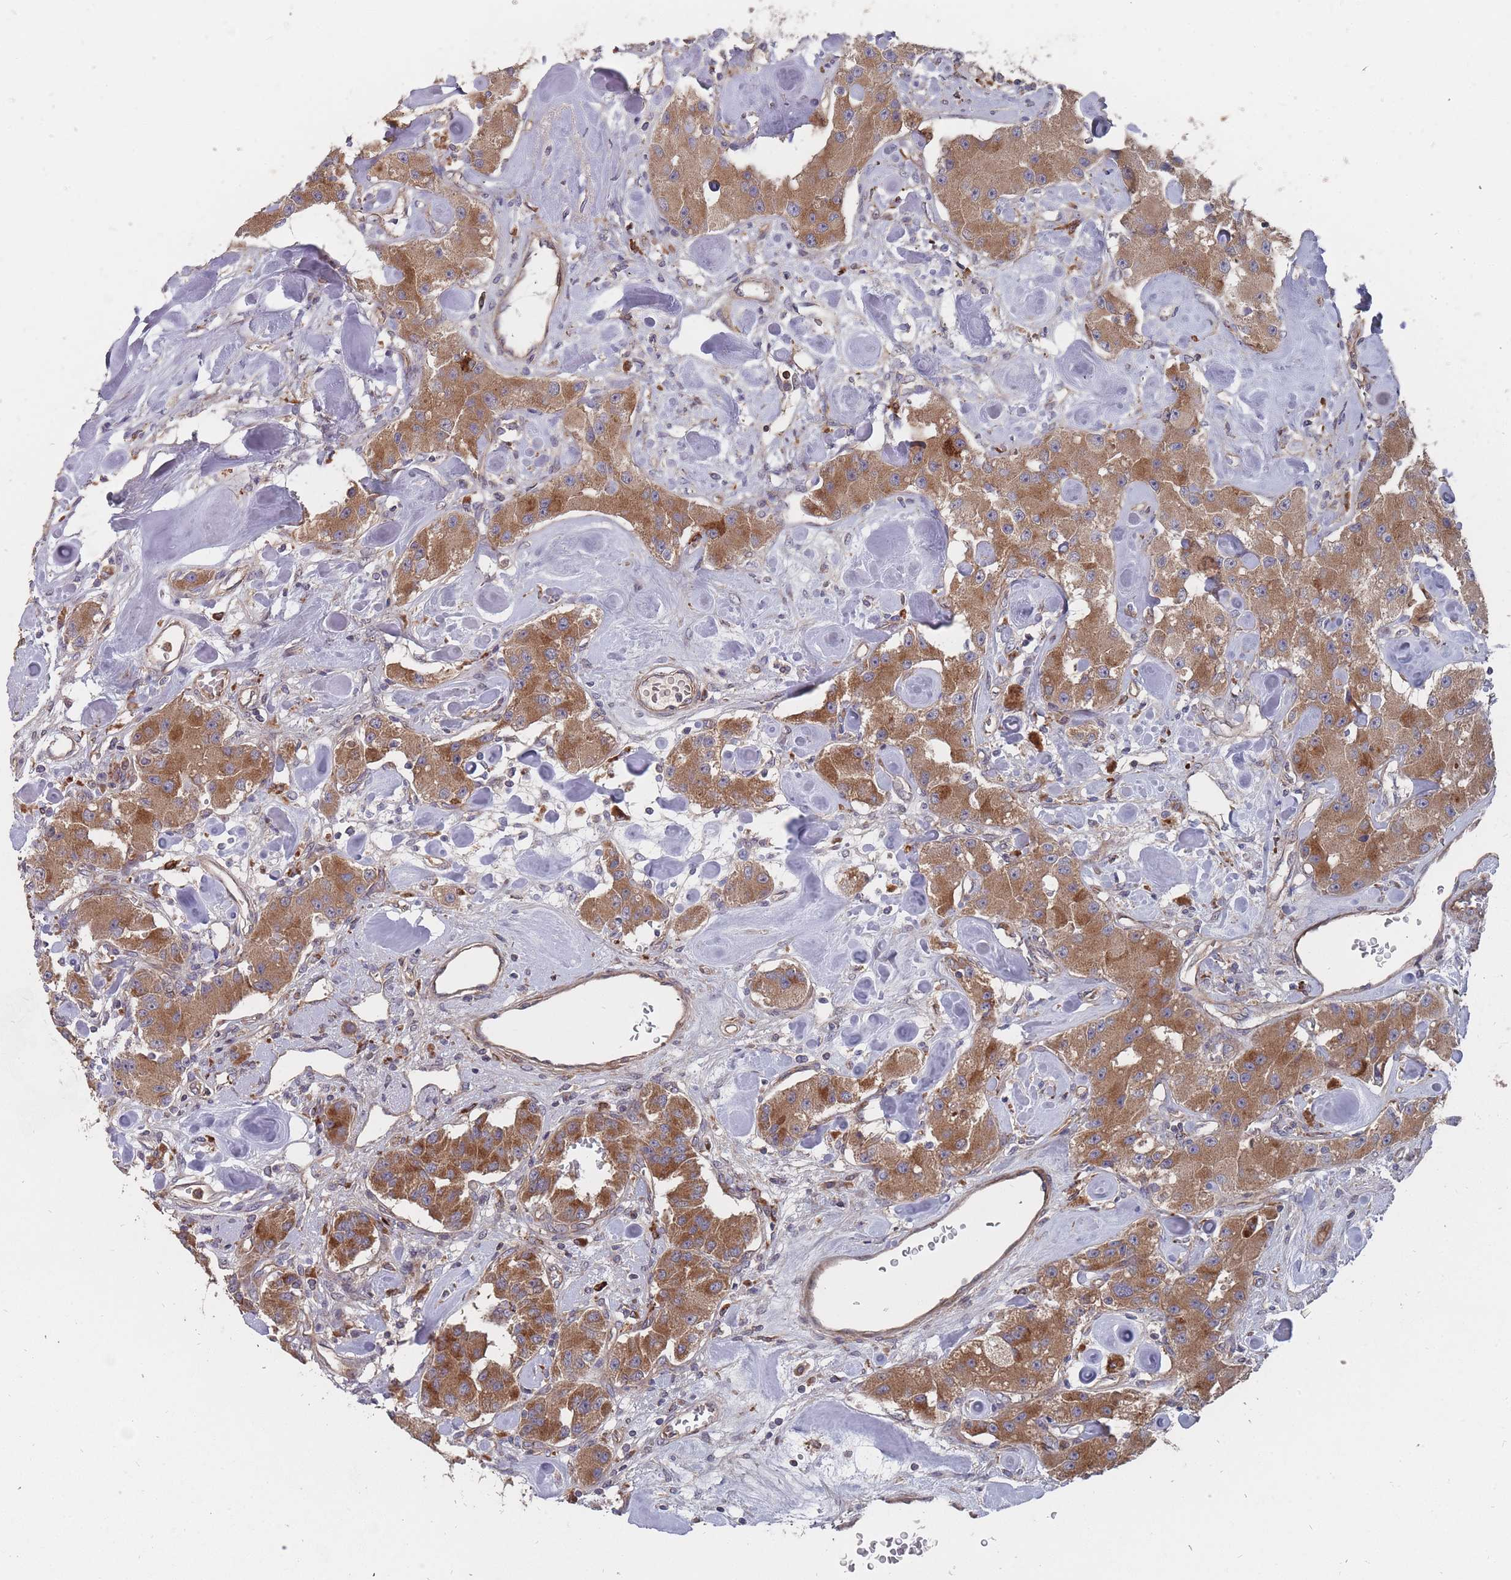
{"staining": {"intensity": "moderate", "quantity": ">75%", "location": "cytoplasmic/membranous"}, "tissue": "carcinoid", "cell_type": "Tumor cells", "image_type": "cancer", "snomed": [{"axis": "morphology", "description": "Carcinoid, malignant, NOS"}, {"axis": "topography", "description": "Pancreas"}], "caption": "Protein staining by immunohistochemistry (IHC) shows moderate cytoplasmic/membranous staining in approximately >75% of tumor cells in carcinoid. The staining was performed using DAB (3,3'-diaminobenzidine), with brown indicating positive protein expression. Nuclei are stained blue with hematoxylin.", "gene": "THSD7B", "patient": {"sex": "male", "age": 41}}